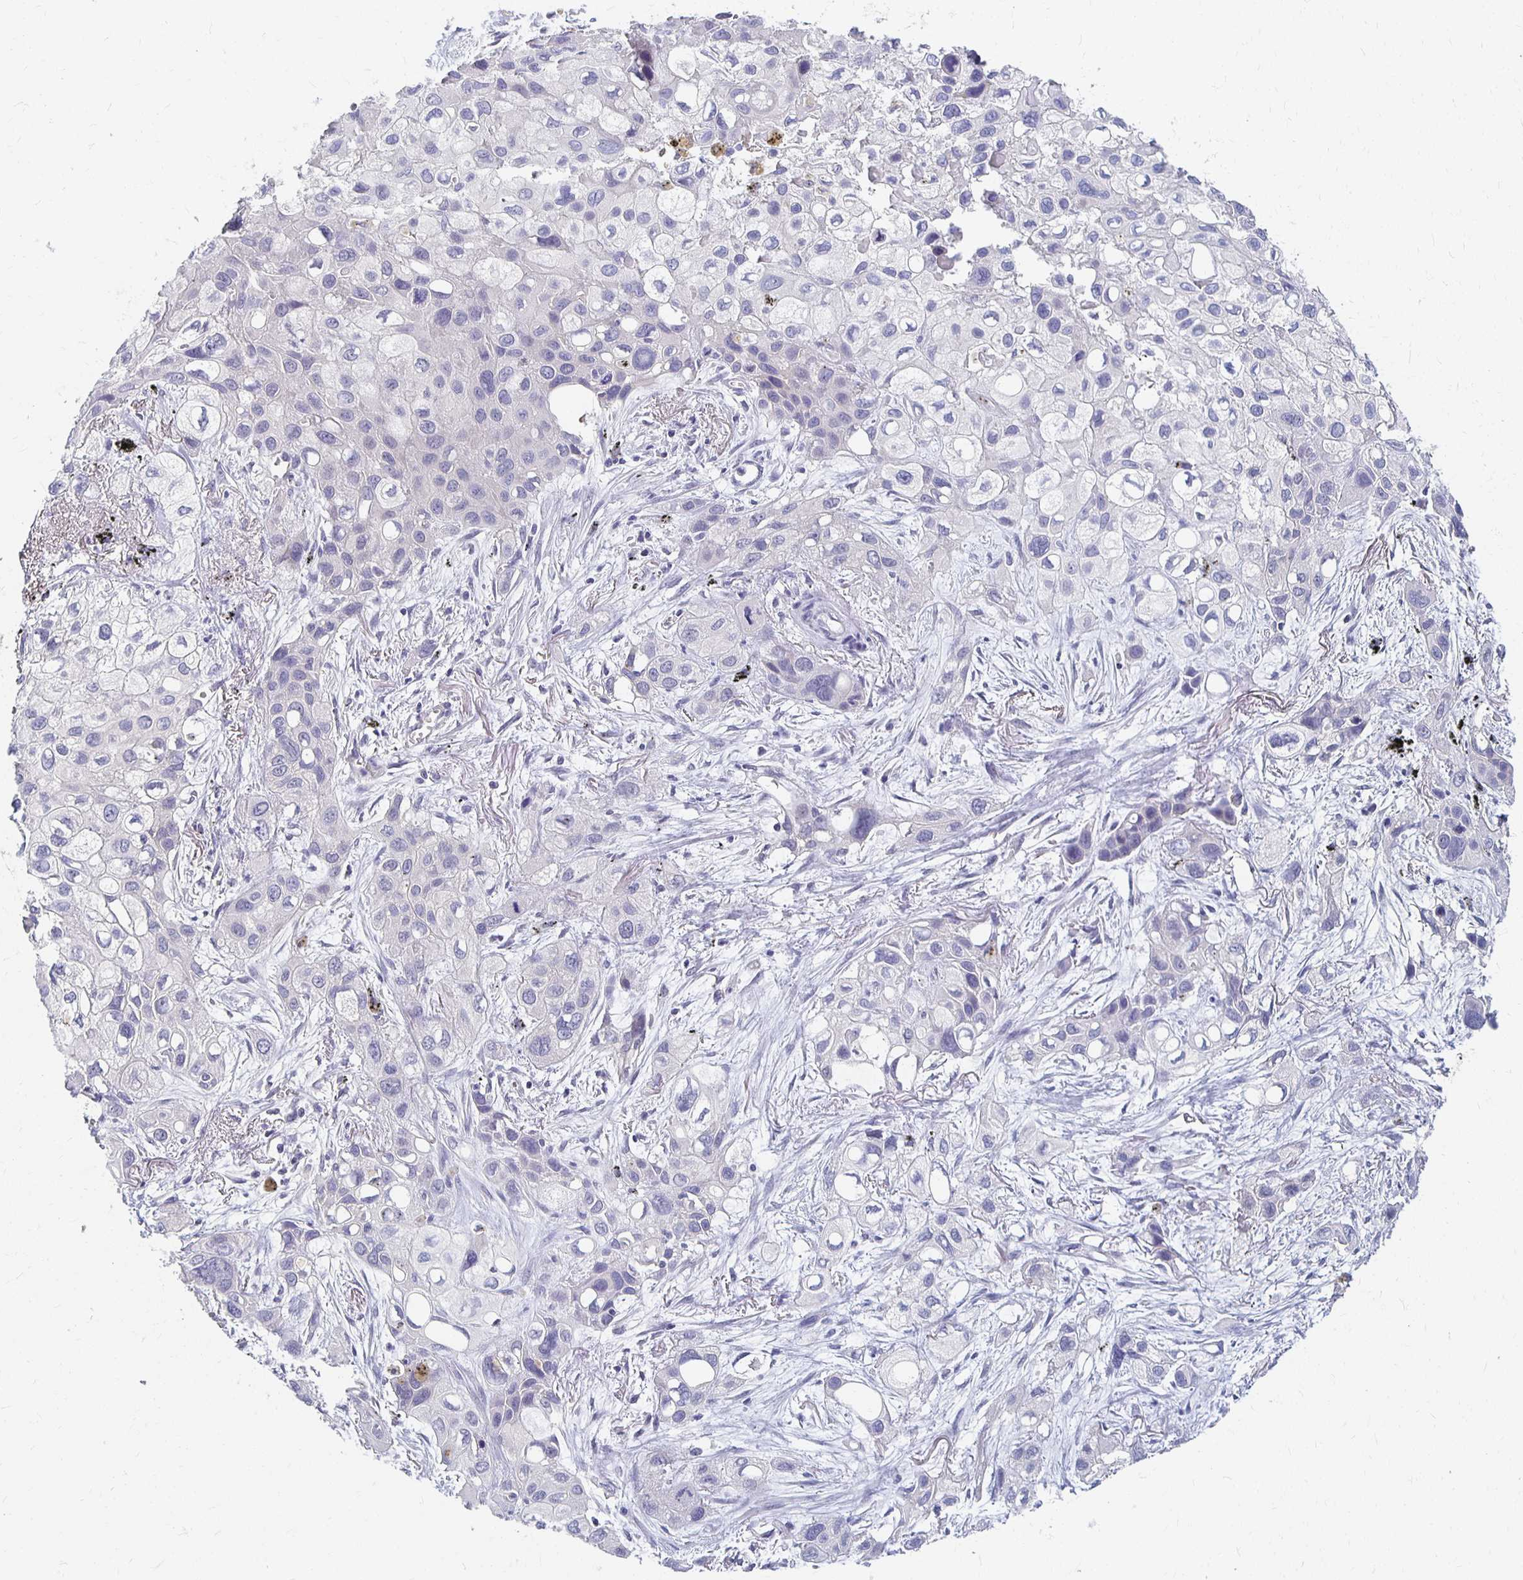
{"staining": {"intensity": "negative", "quantity": "none", "location": "none"}, "tissue": "lung cancer", "cell_type": "Tumor cells", "image_type": "cancer", "snomed": [{"axis": "morphology", "description": "Squamous cell carcinoma, NOS"}, {"axis": "morphology", "description": "Squamous cell carcinoma, metastatic, NOS"}, {"axis": "topography", "description": "Lung"}], "caption": "Image shows no significant protein positivity in tumor cells of metastatic squamous cell carcinoma (lung).", "gene": "FKRP", "patient": {"sex": "male", "age": 59}}